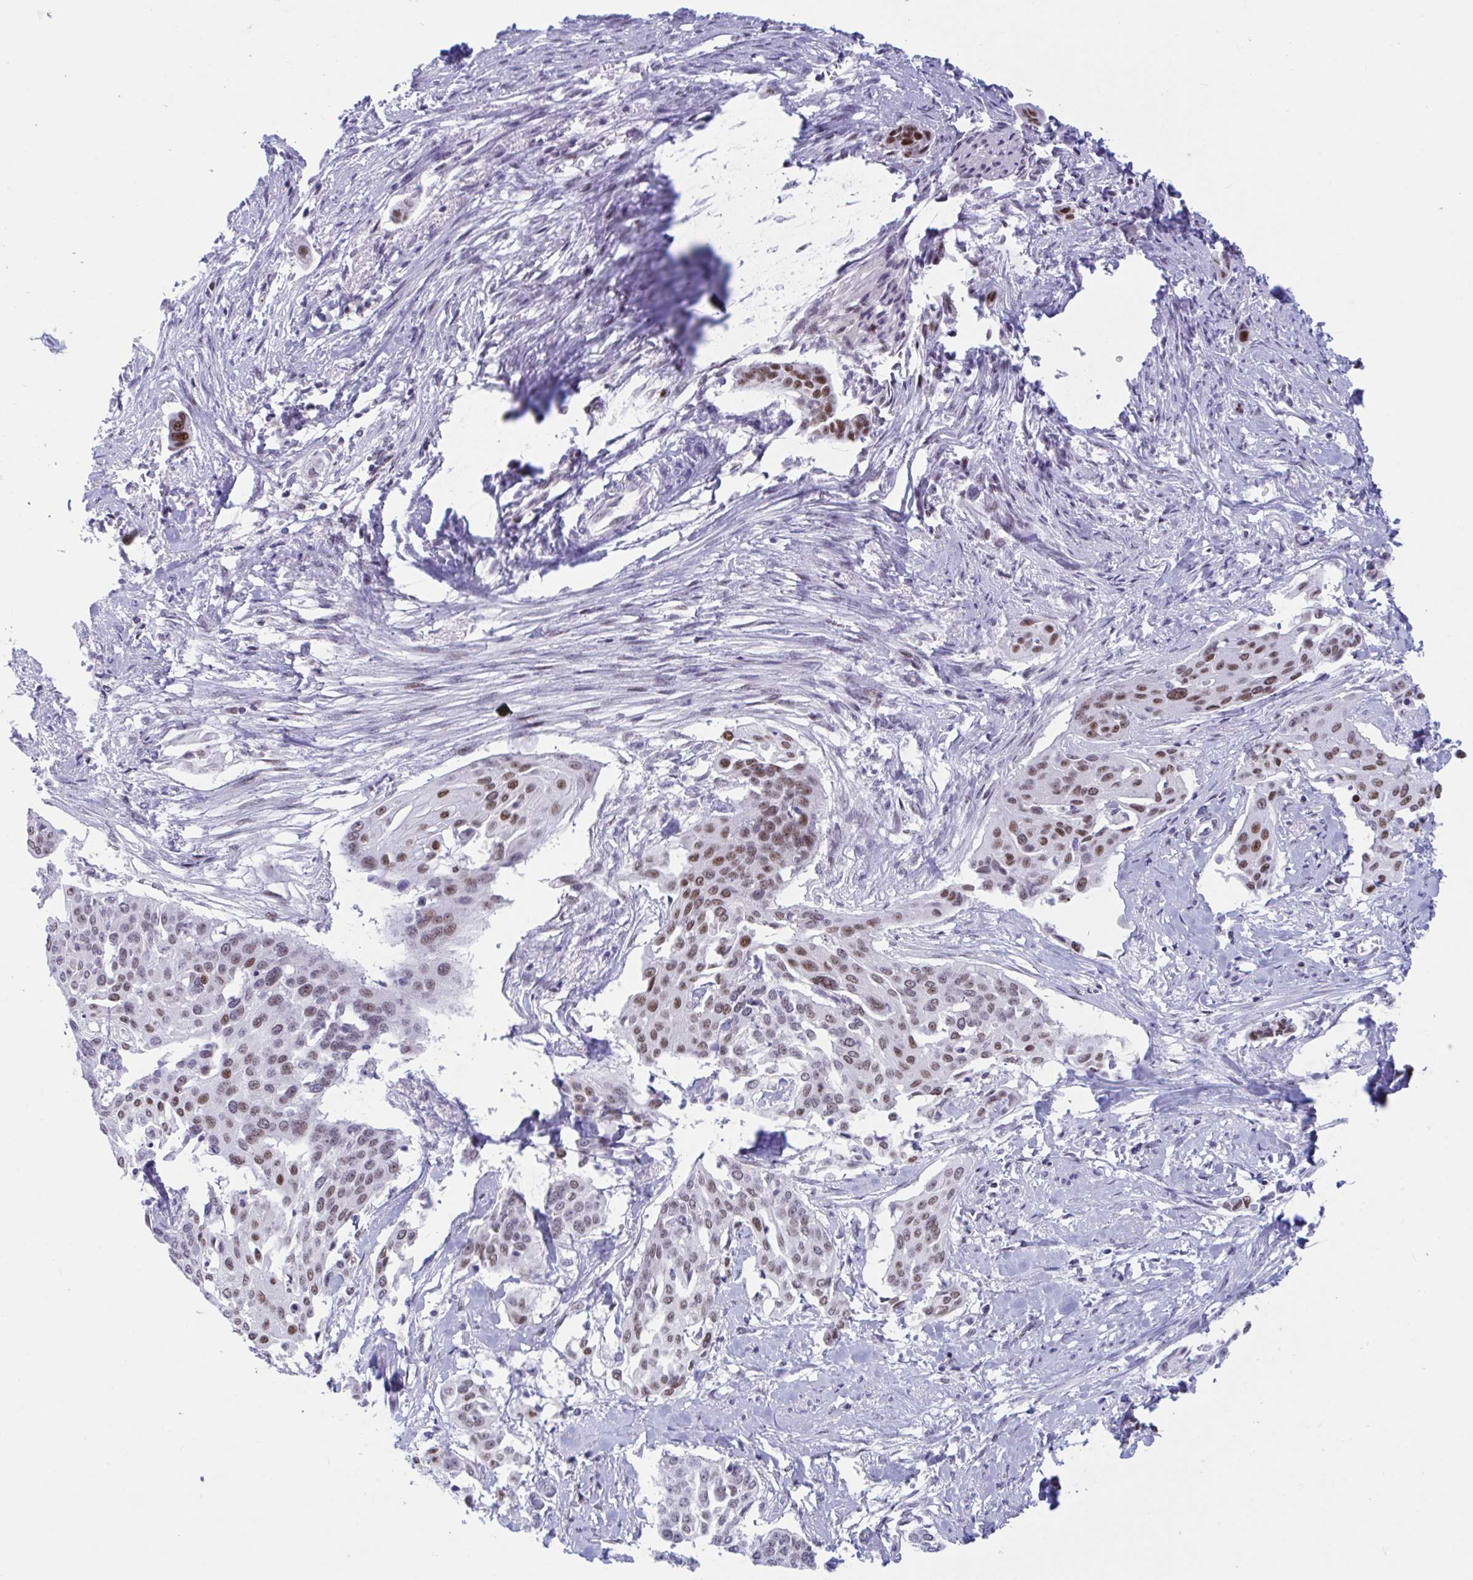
{"staining": {"intensity": "moderate", "quantity": ">75%", "location": "nuclear"}, "tissue": "cervical cancer", "cell_type": "Tumor cells", "image_type": "cancer", "snomed": [{"axis": "morphology", "description": "Squamous cell carcinoma, NOS"}, {"axis": "topography", "description": "Cervix"}], "caption": "IHC photomicrograph of neoplastic tissue: human squamous cell carcinoma (cervical) stained using IHC shows medium levels of moderate protein expression localized specifically in the nuclear of tumor cells, appearing as a nuclear brown color.", "gene": "IKZF2", "patient": {"sex": "female", "age": 44}}